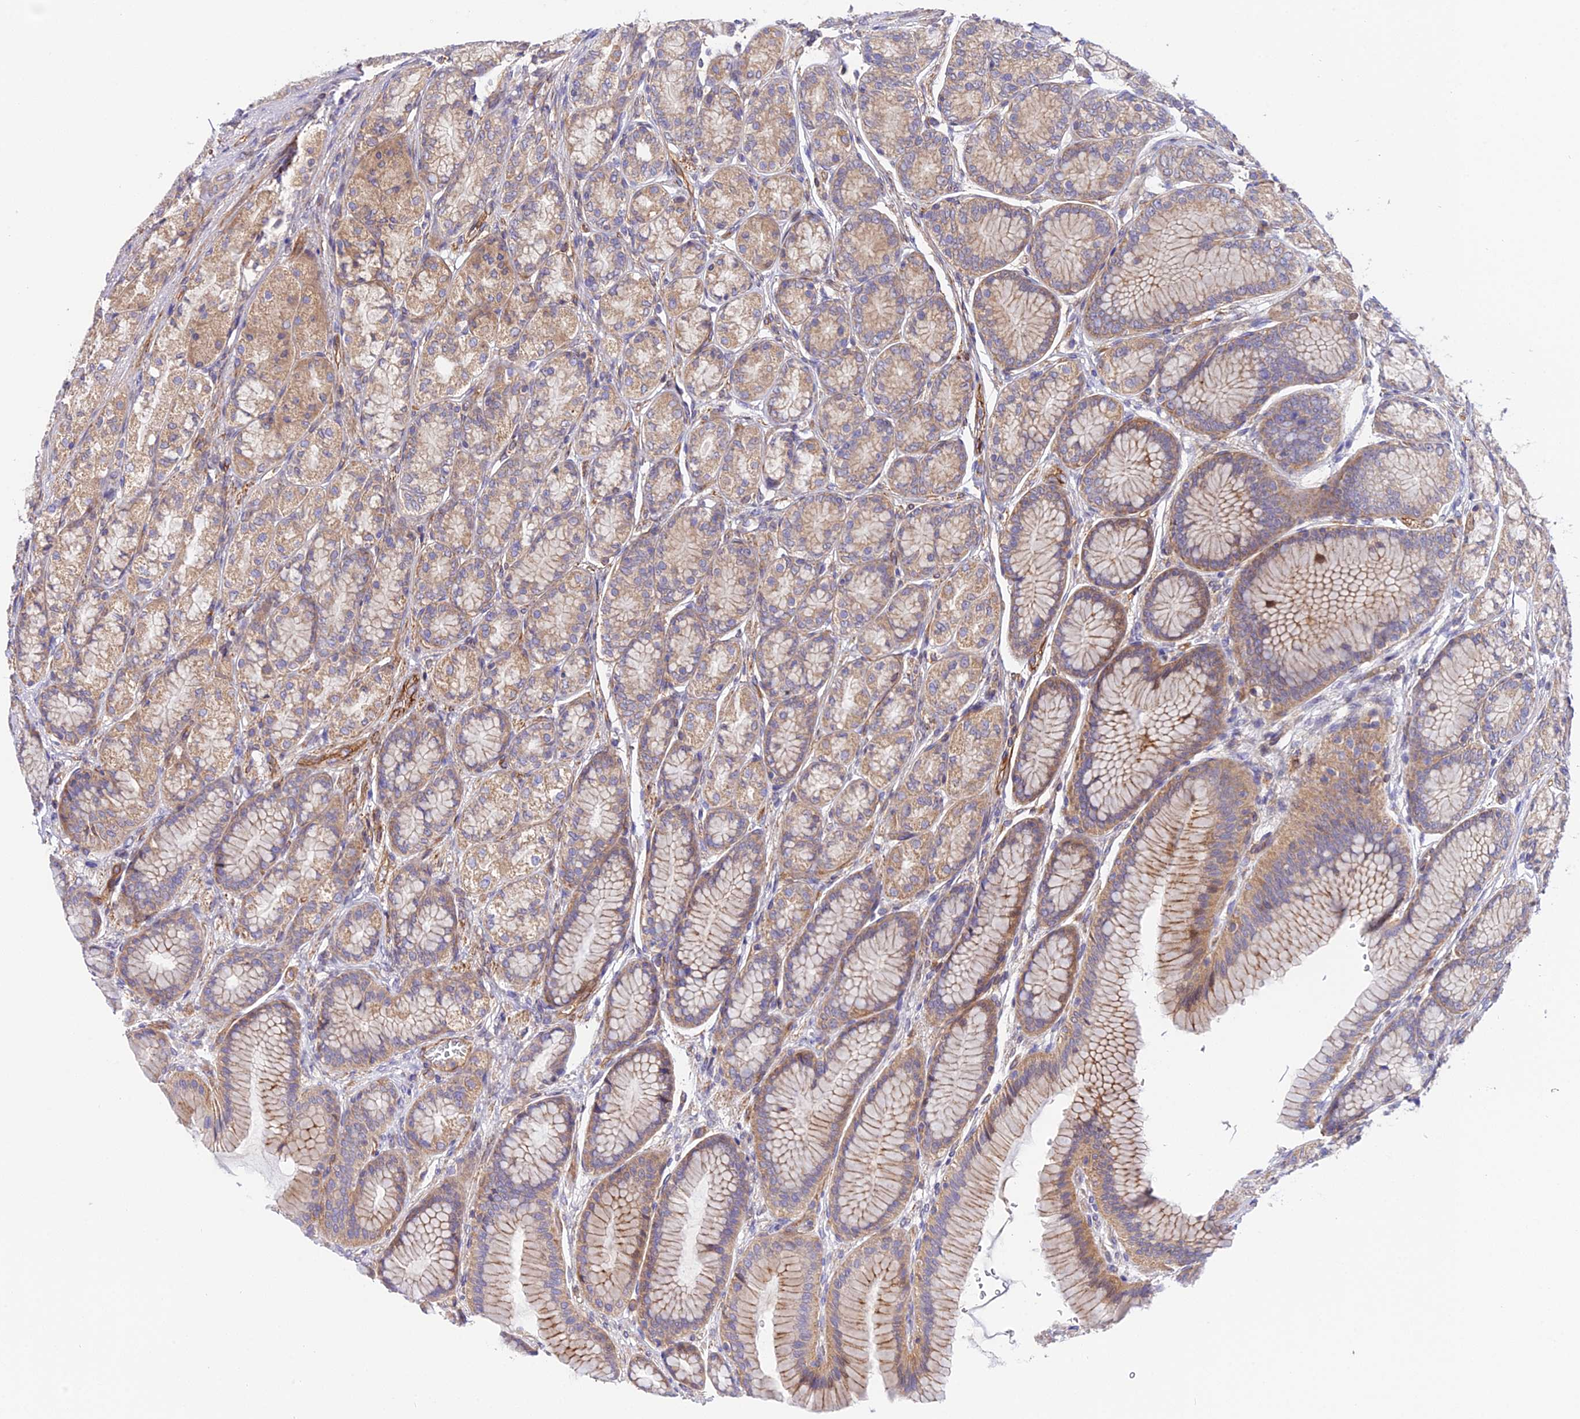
{"staining": {"intensity": "moderate", "quantity": ">75%", "location": "cytoplasmic/membranous"}, "tissue": "stomach", "cell_type": "Glandular cells", "image_type": "normal", "snomed": [{"axis": "morphology", "description": "Normal tissue, NOS"}, {"axis": "morphology", "description": "Adenocarcinoma, NOS"}, {"axis": "morphology", "description": "Adenocarcinoma, High grade"}, {"axis": "topography", "description": "Stomach, upper"}, {"axis": "topography", "description": "Stomach"}], "caption": "A brown stain shows moderate cytoplasmic/membranous staining of a protein in glandular cells of unremarkable human stomach.", "gene": "TRIM43B", "patient": {"sex": "female", "age": 65}}